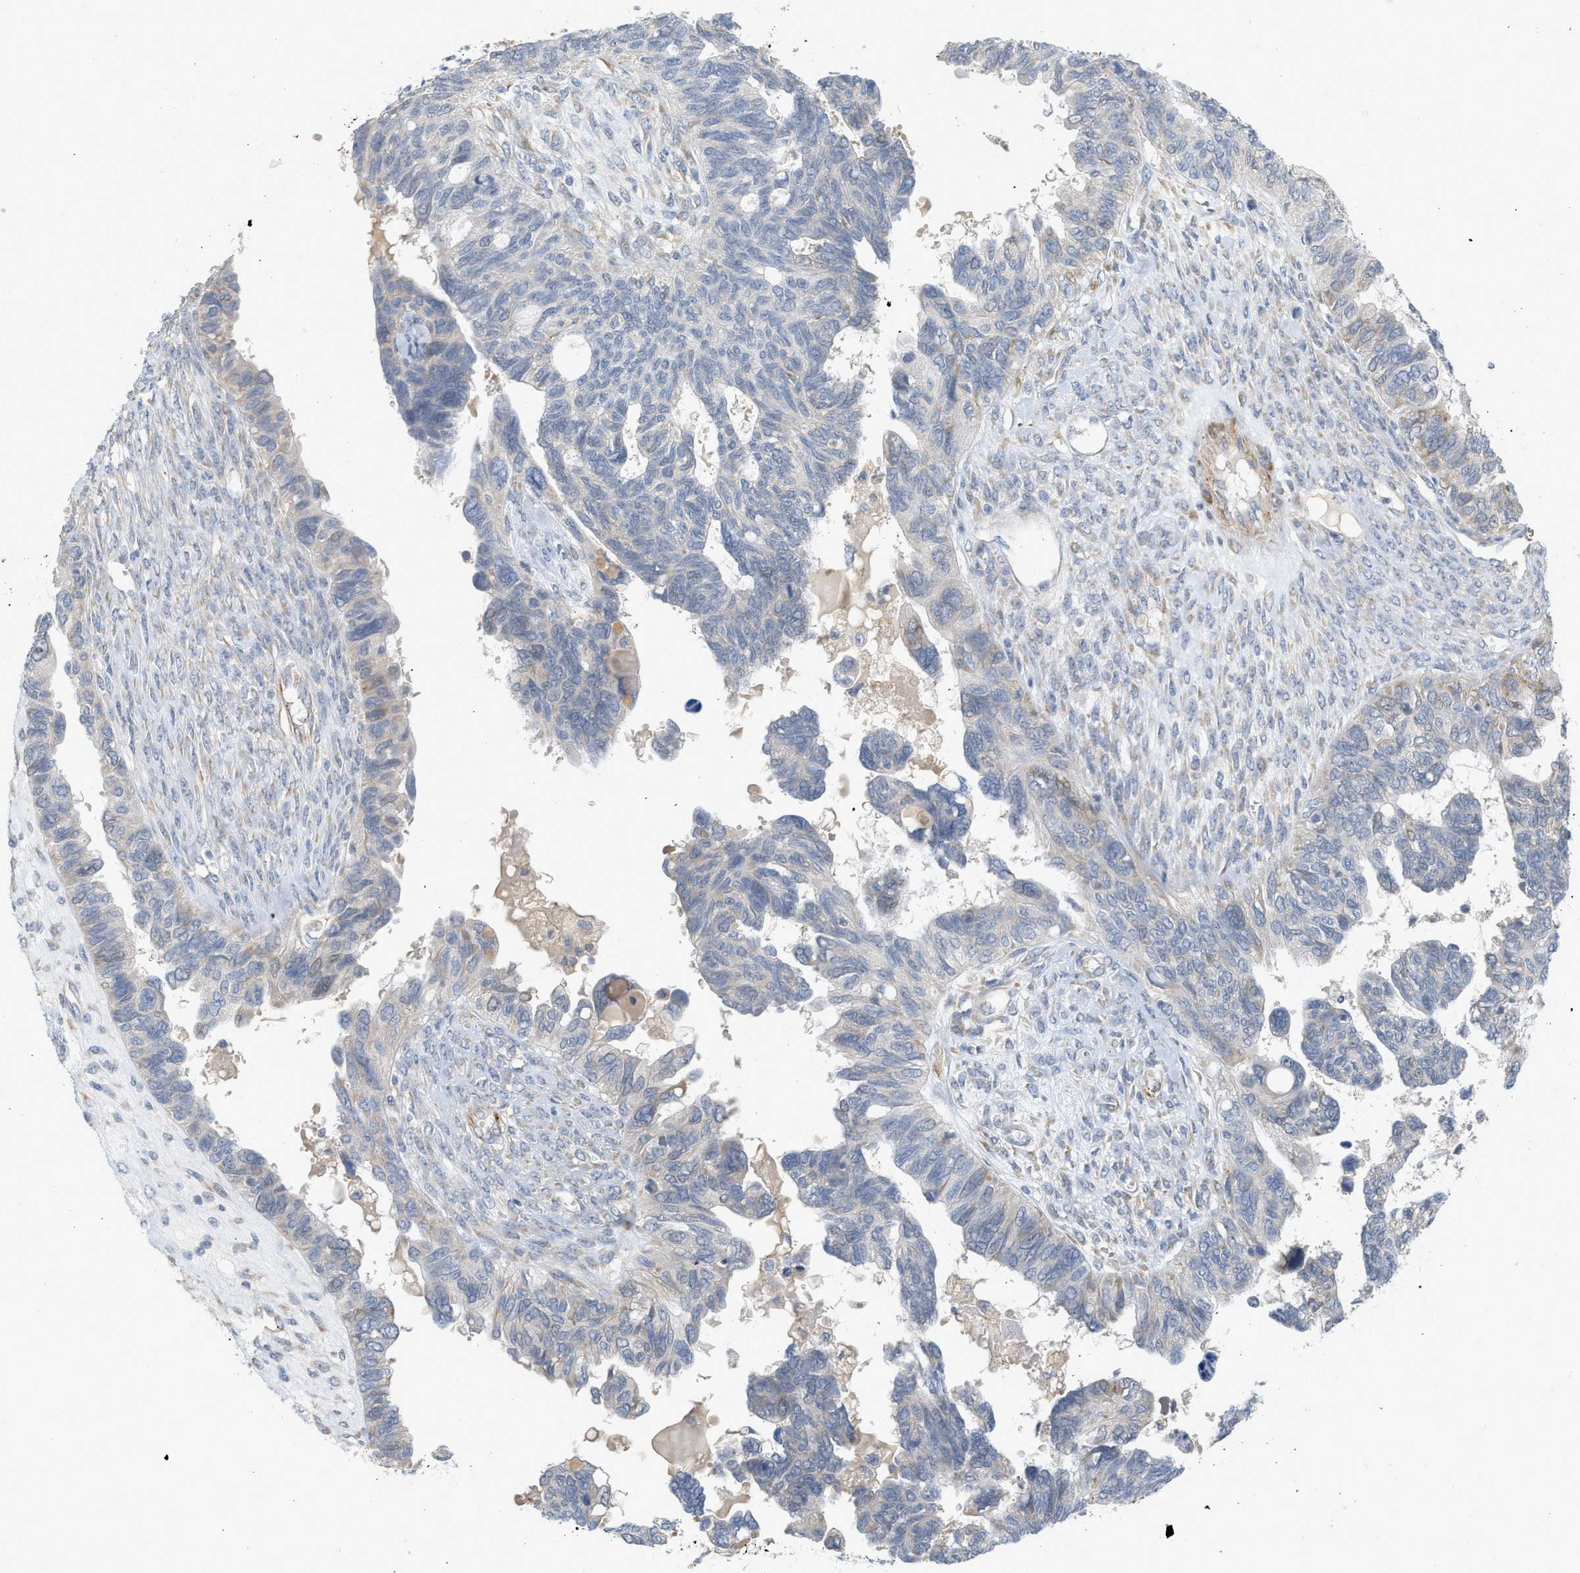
{"staining": {"intensity": "negative", "quantity": "none", "location": "none"}, "tissue": "ovarian cancer", "cell_type": "Tumor cells", "image_type": "cancer", "snomed": [{"axis": "morphology", "description": "Cystadenocarcinoma, serous, NOS"}, {"axis": "topography", "description": "Ovary"}], "caption": "This histopathology image is of ovarian cancer (serous cystadenocarcinoma) stained with IHC to label a protein in brown with the nuclei are counter-stained blue. There is no staining in tumor cells.", "gene": "SVOP", "patient": {"sex": "female", "age": 79}}